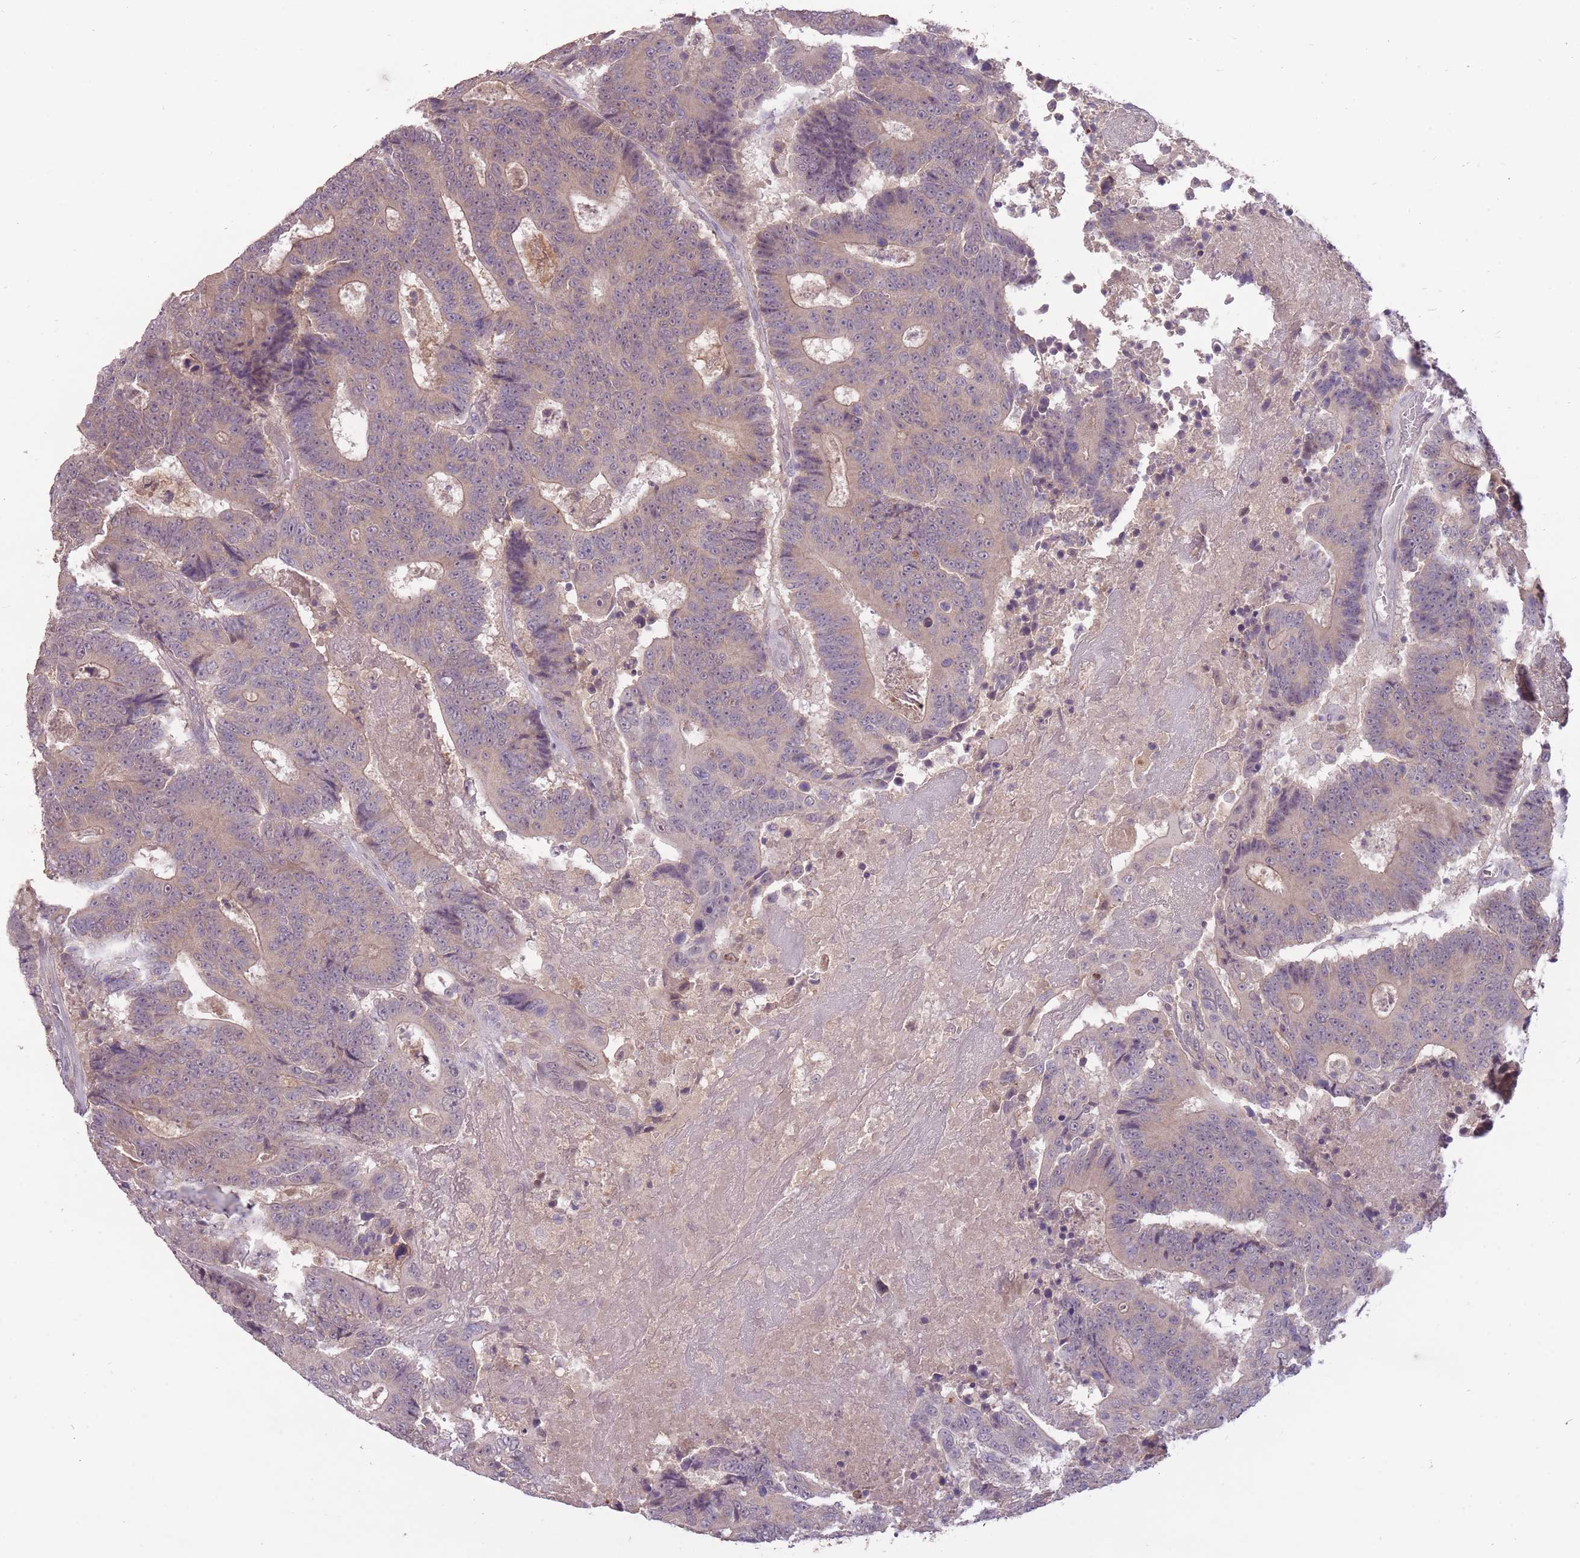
{"staining": {"intensity": "weak", "quantity": "25%-75%", "location": "cytoplasmic/membranous"}, "tissue": "colorectal cancer", "cell_type": "Tumor cells", "image_type": "cancer", "snomed": [{"axis": "morphology", "description": "Adenocarcinoma, NOS"}, {"axis": "topography", "description": "Colon"}], "caption": "Colorectal cancer (adenocarcinoma) stained with a protein marker exhibits weak staining in tumor cells.", "gene": "LRATD2", "patient": {"sex": "male", "age": 83}}